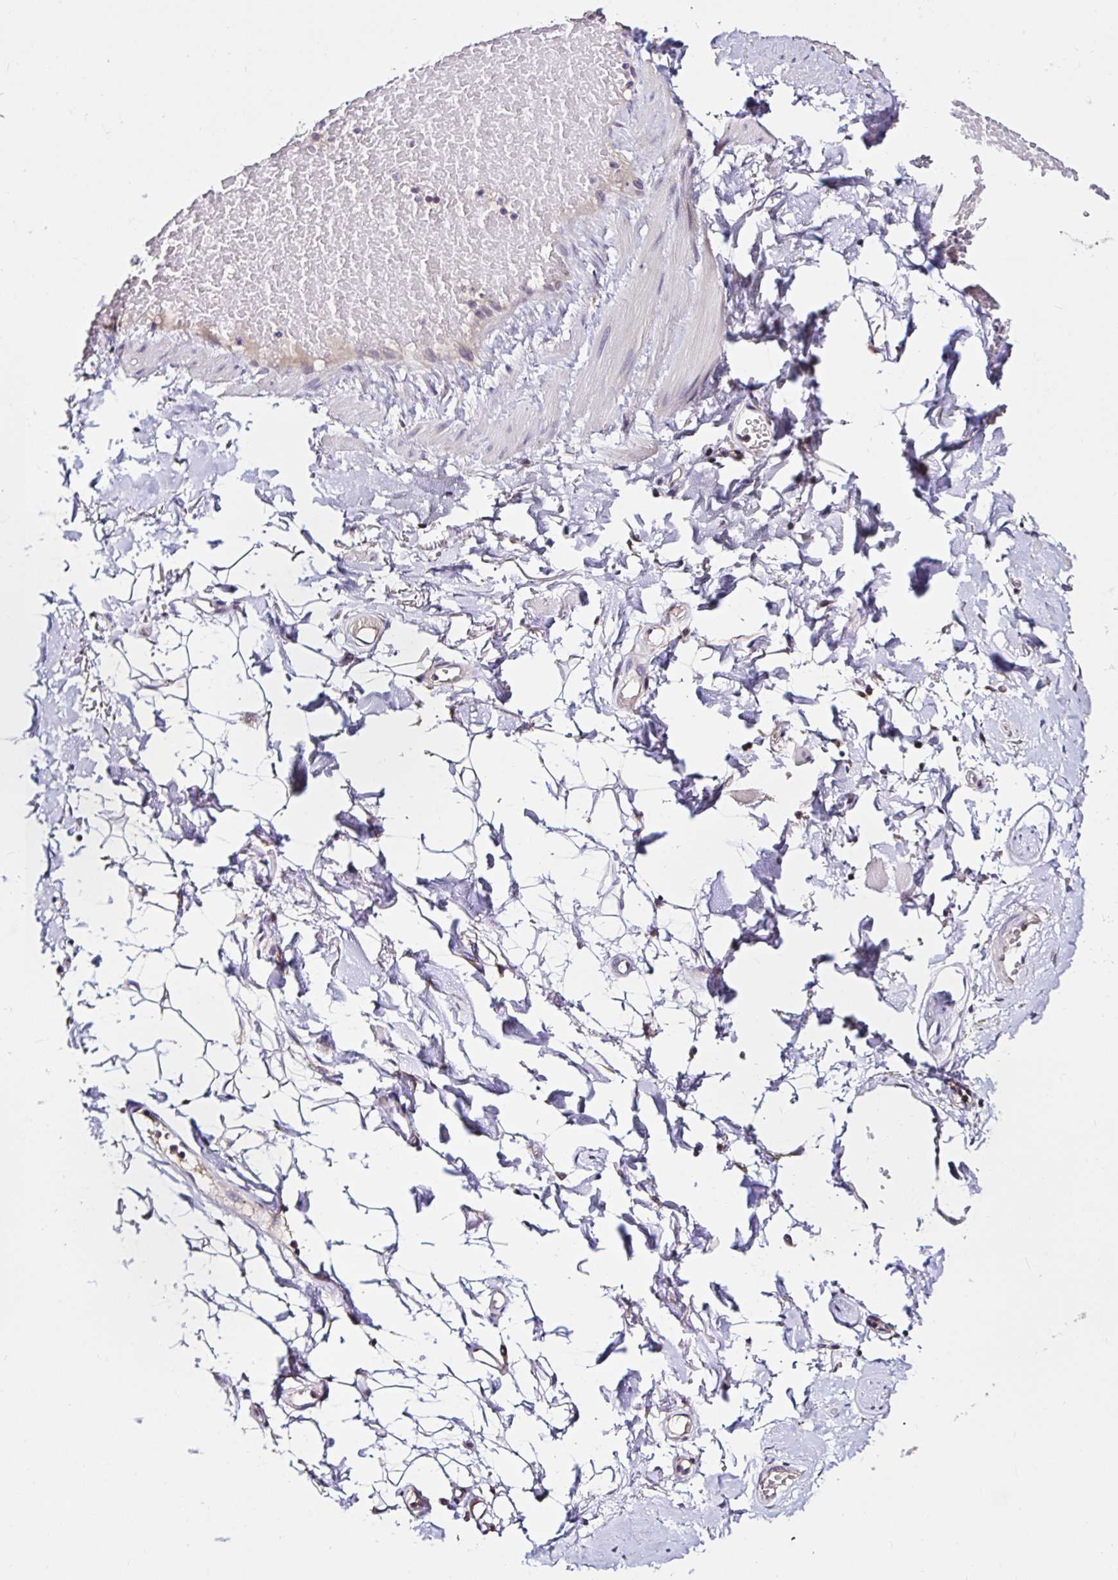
{"staining": {"intensity": "negative", "quantity": "none", "location": "none"}, "tissue": "adipose tissue", "cell_type": "Adipocytes", "image_type": "normal", "snomed": [{"axis": "morphology", "description": "Normal tissue, NOS"}, {"axis": "topography", "description": "Anal"}, {"axis": "topography", "description": "Peripheral nerve tissue"}], "caption": "Adipose tissue was stained to show a protein in brown. There is no significant staining in adipocytes. (DAB IHC visualized using brightfield microscopy, high magnification).", "gene": "VSIG2", "patient": {"sex": "male", "age": 78}}